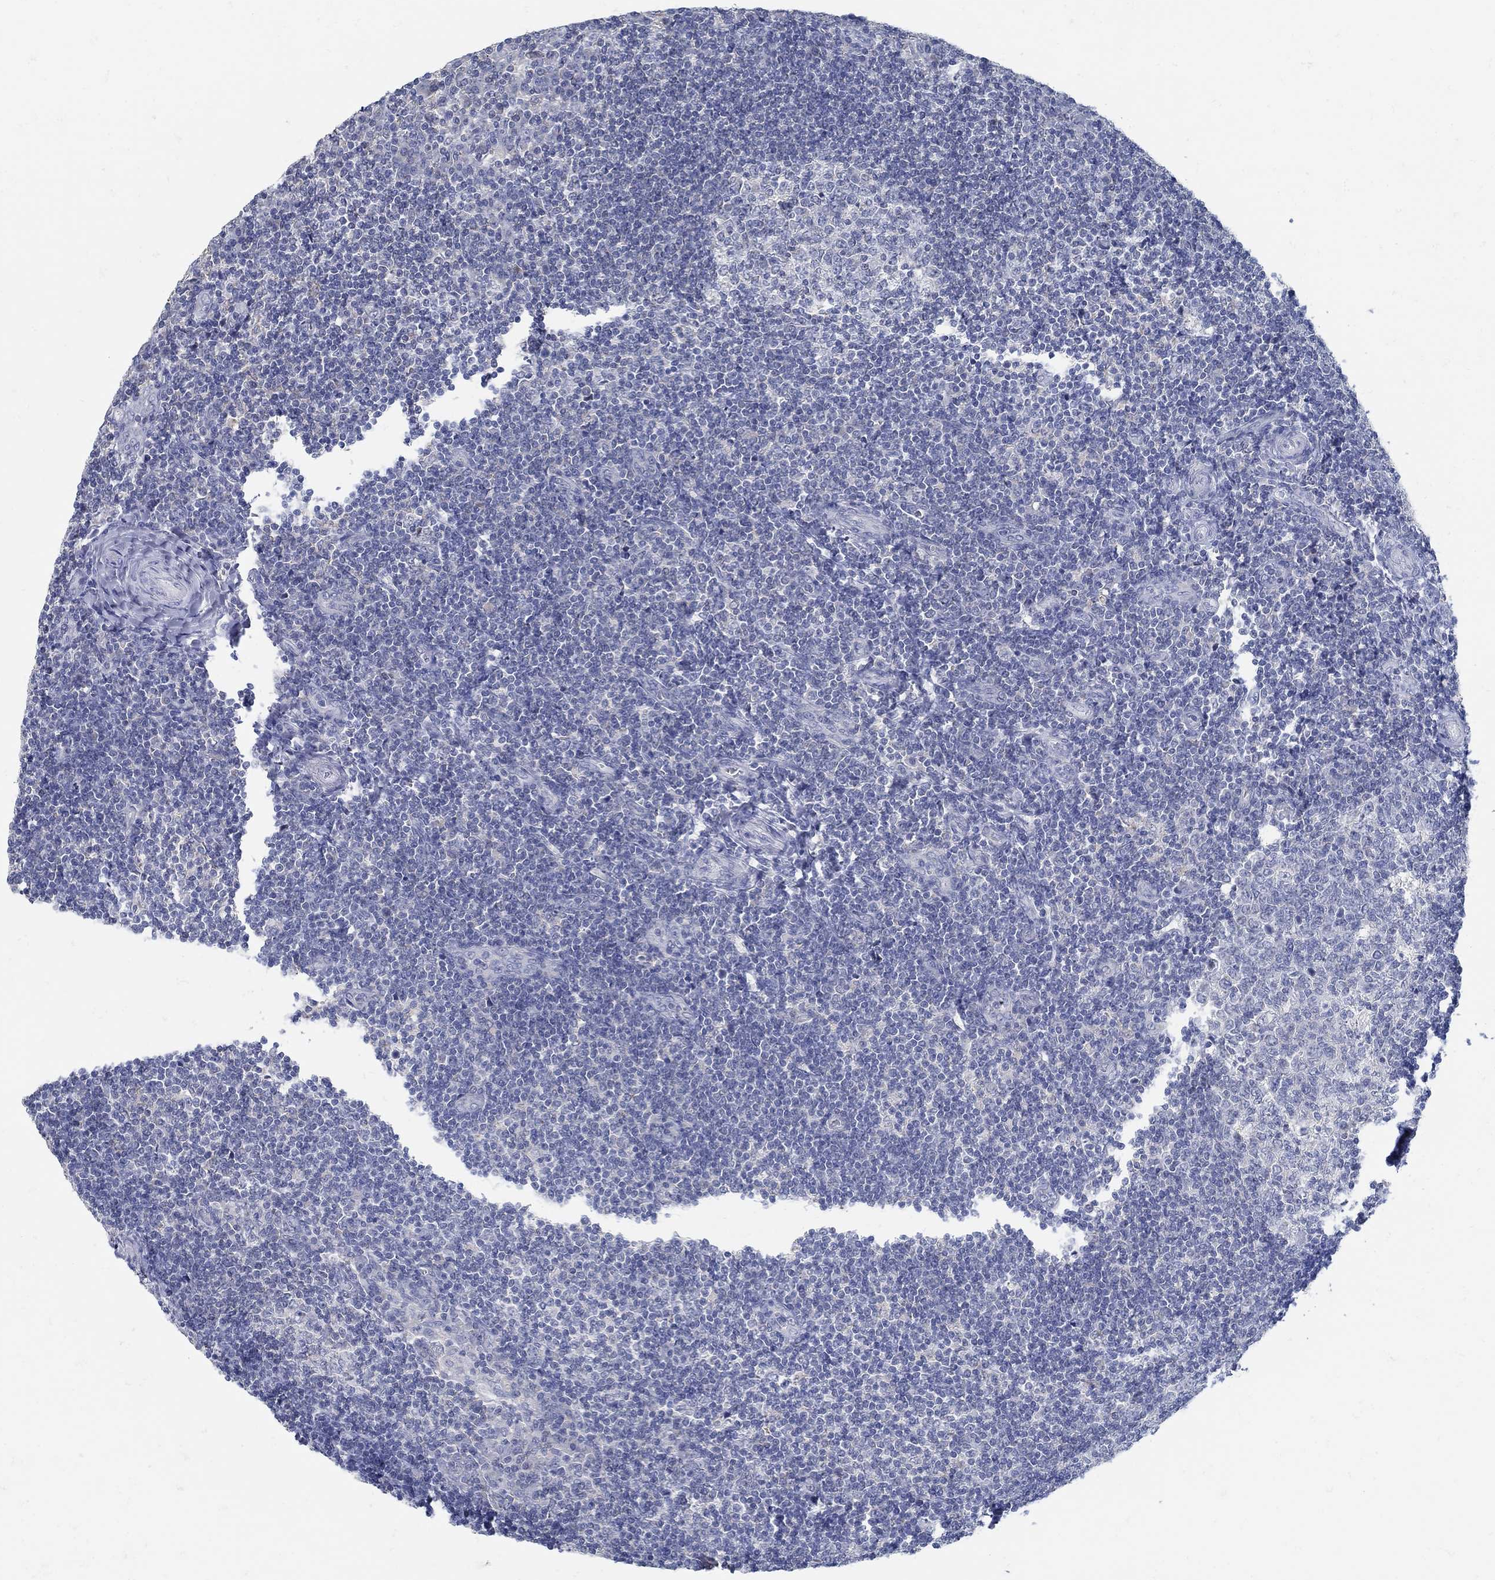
{"staining": {"intensity": "negative", "quantity": "none", "location": "none"}, "tissue": "tonsil", "cell_type": "Germinal center cells", "image_type": "normal", "snomed": [{"axis": "morphology", "description": "Normal tissue, NOS"}, {"axis": "topography", "description": "Tonsil"}], "caption": "Immunohistochemical staining of normal human tonsil demonstrates no significant expression in germinal center cells. Brightfield microscopy of immunohistochemistry stained with DAB (brown) and hematoxylin (blue), captured at high magnification.", "gene": "ZFAND4", "patient": {"sex": "female", "age": 13}}